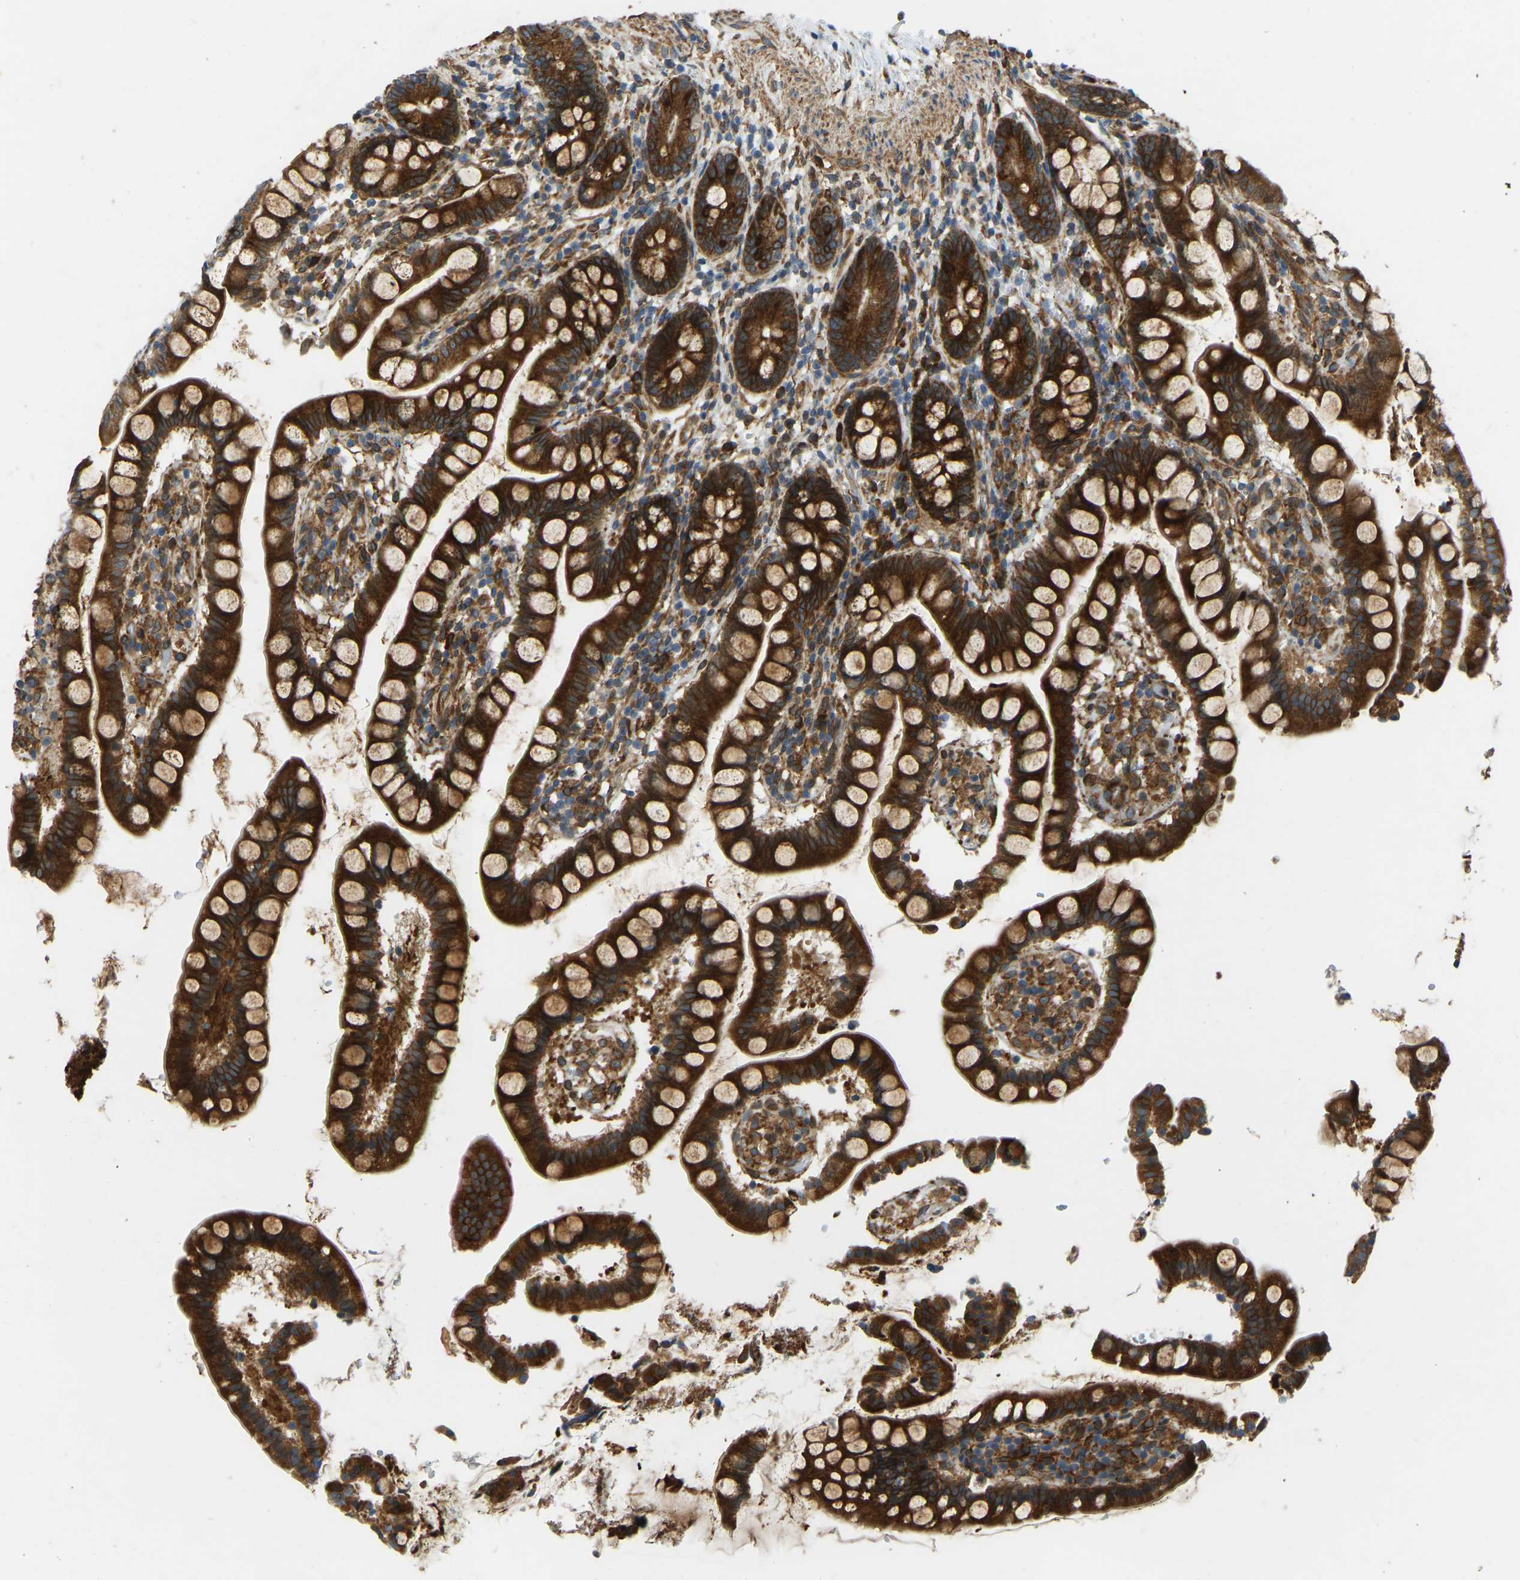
{"staining": {"intensity": "strong", "quantity": ">75%", "location": "cytoplasmic/membranous"}, "tissue": "small intestine", "cell_type": "Glandular cells", "image_type": "normal", "snomed": [{"axis": "morphology", "description": "Normal tissue, NOS"}, {"axis": "topography", "description": "Small intestine"}], "caption": "Strong cytoplasmic/membranous staining for a protein is seen in approximately >75% of glandular cells of benign small intestine using immunohistochemistry (IHC).", "gene": "OS9", "patient": {"sex": "female", "age": 84}}